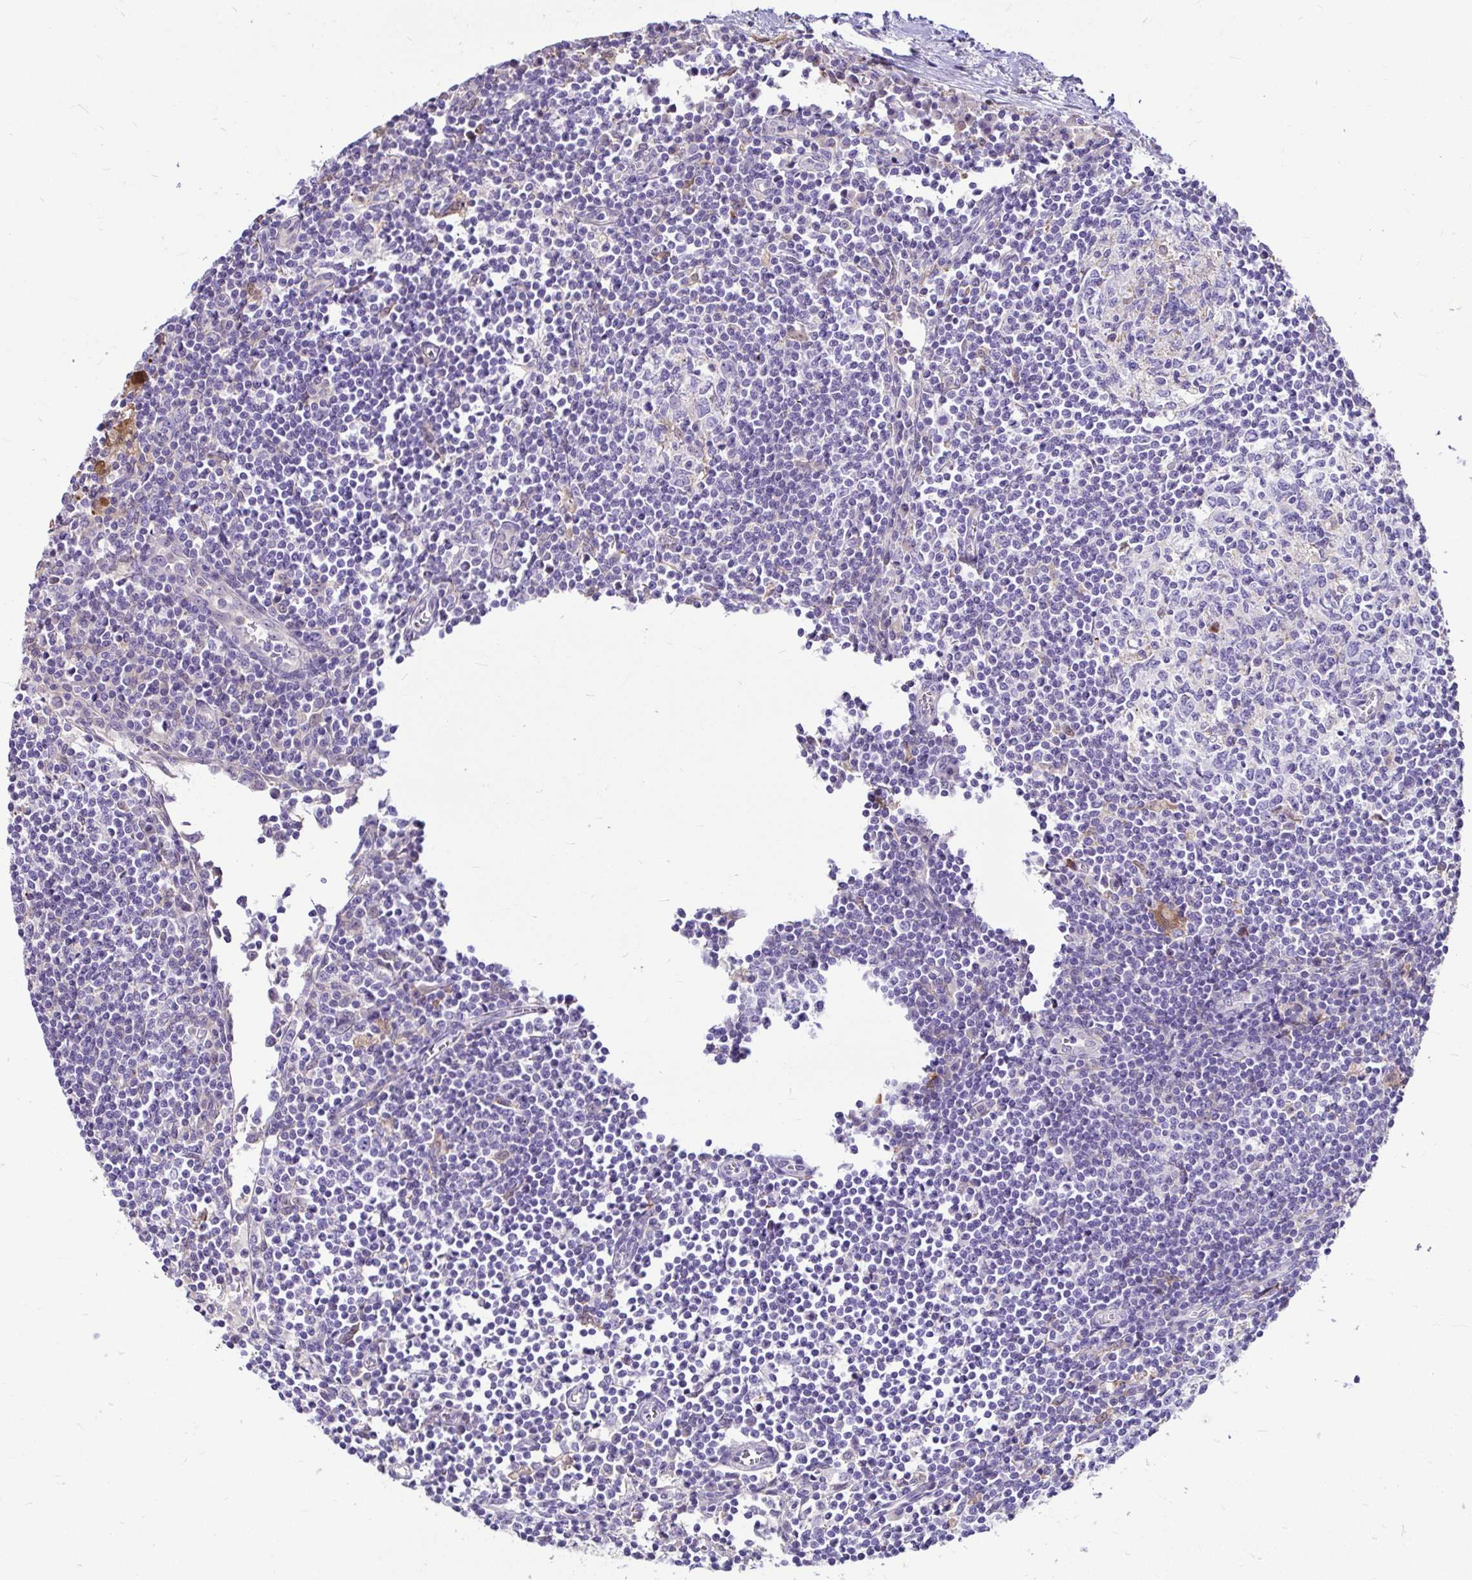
{"staining": {"intensity": "weak", "quantity": "25%-75%", "location": "cytoplasmic/membranous"}, "tissue": "lymph node", "cell_type": "Germinal center cells", "image_type": "normal", "snomed": [{"axis": "morphology", "description": "Normal tissue, NOS"}, {"axis": "topography", "description": "Lymph node"}], "caption": "Protein staining of normal lymph node shows weak cytoplasmic/membranous positivity in about 25%-75% of germinal center cells.", "gene": "IDH1", "patient": {"sex": "male", "age": 67}}